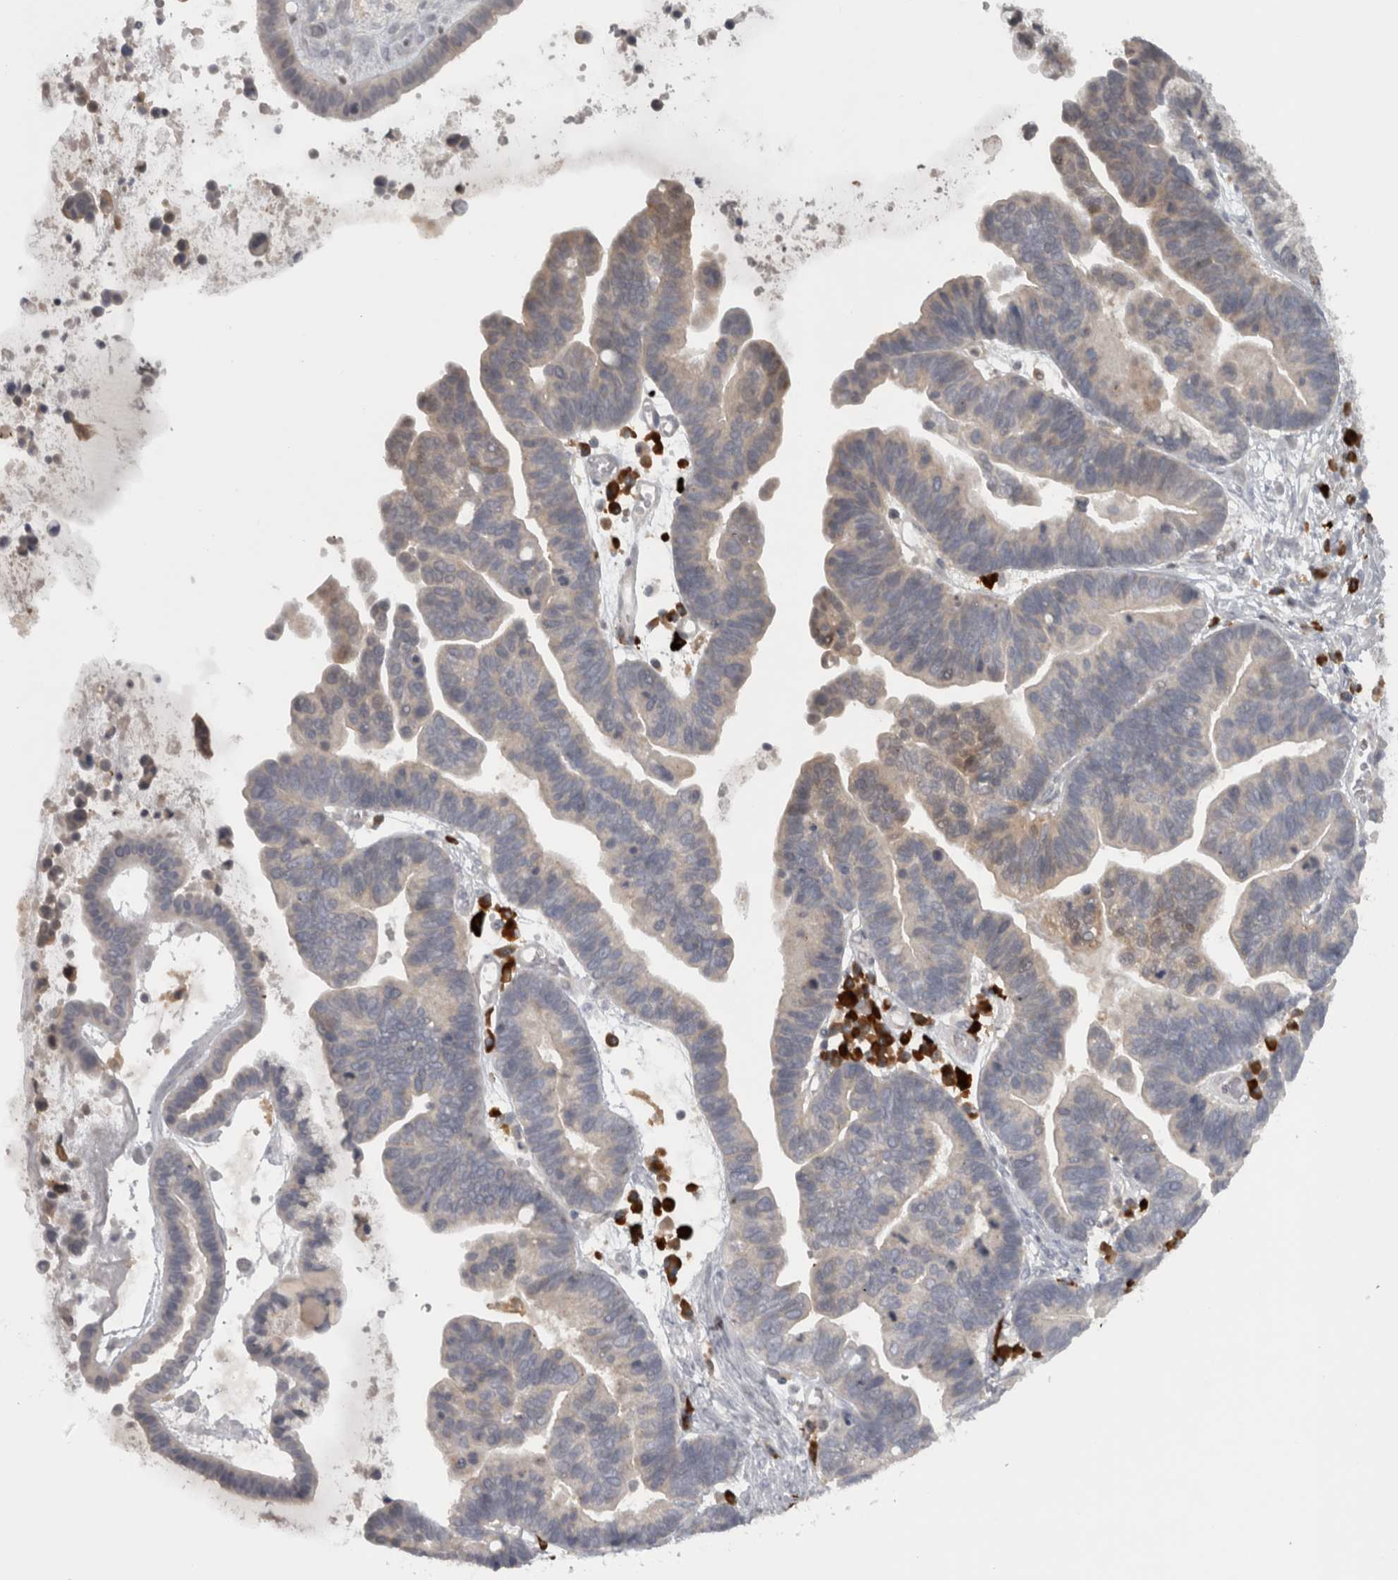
{"staining": {"intensity": "weak", "quantity": "<25%", "location": "cytoplasmic/membranous"}, "tissue": "ovarian cancer", "cell_type": "Tumor cells", "image_type": "cancer", "snomed": [{"axis": "morphology", "description": "Cystadenocarcinoma, serous, NOS"}, {"axis": "topography", "description": "Ovary"}], "caption": "A high-resolution photomicrograph shows immunohistochemistry staining of ovarian cancer, which reveals no significant staining in tumor cells. The staining is performed using DAB (3,3'-diaminobenzidine) brown chromogen with nuclei counter-stained in using hematoxylin.", "gene": "SLCO5A1", "patient": {"sex": "female", "age": 56}}